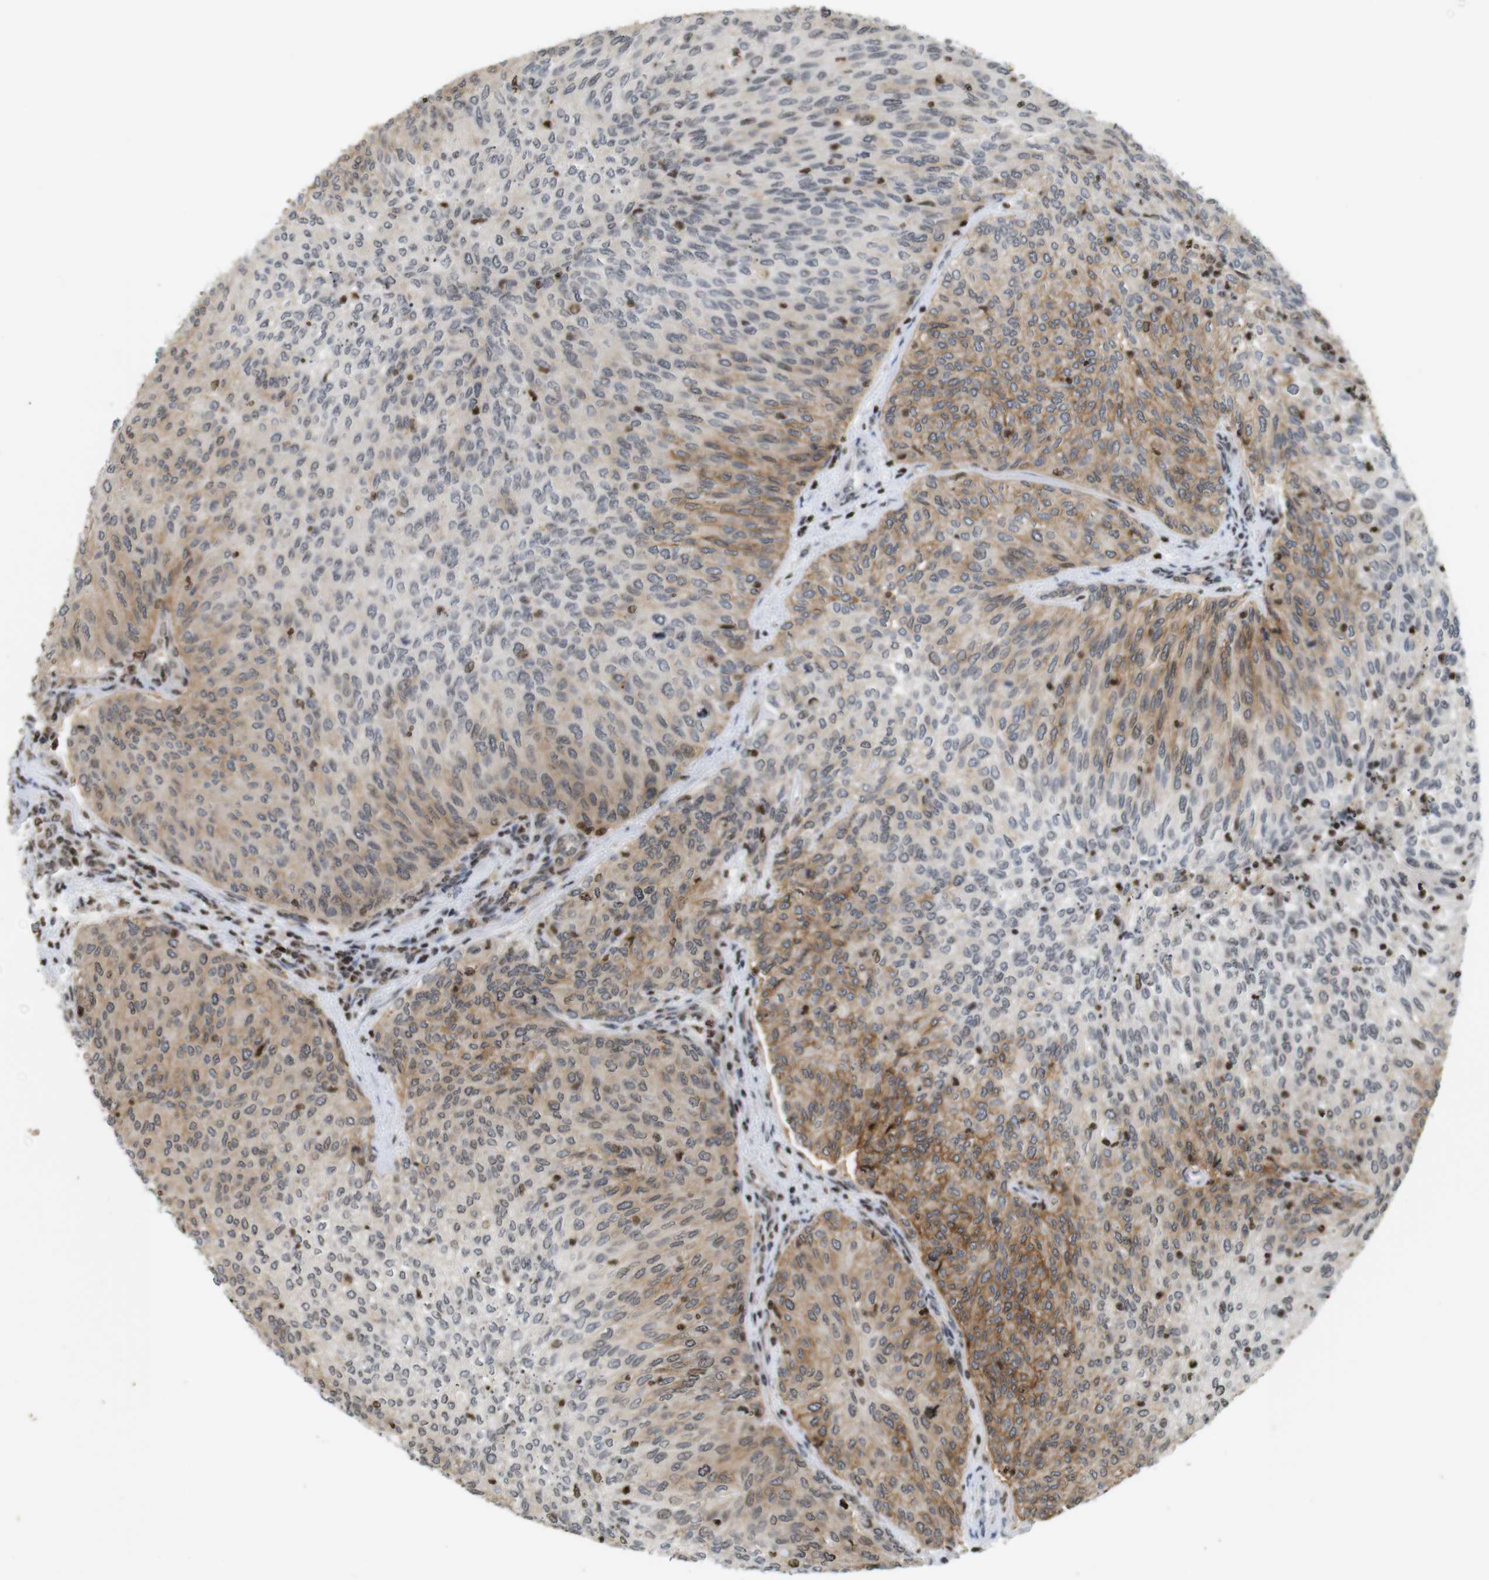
{"staining": {"intensity": "moderate", "quantity": "25%-75%", "location": "cytoplasmic/membranous"}, "tissue": "urothelial cancer", "cell_type": "Tumor cells", "image_type": "cancer", "snomed": [{"axis": "morphology", "description": "Urothelial carcinoma, Low grade"}, {"axis": "topography", "description": "Urinary bladder"}], "caption": "Brown immunohistochemical staining in urothelial carcinoma (low-grade) displays moderate cytoplasmic/membranous expression in about 25%-75% of tumor cells. (IHC, brightfield microscopy, high magnification).", "gene": "MBD1", "patient": {"sex": "female", "age": 79}}